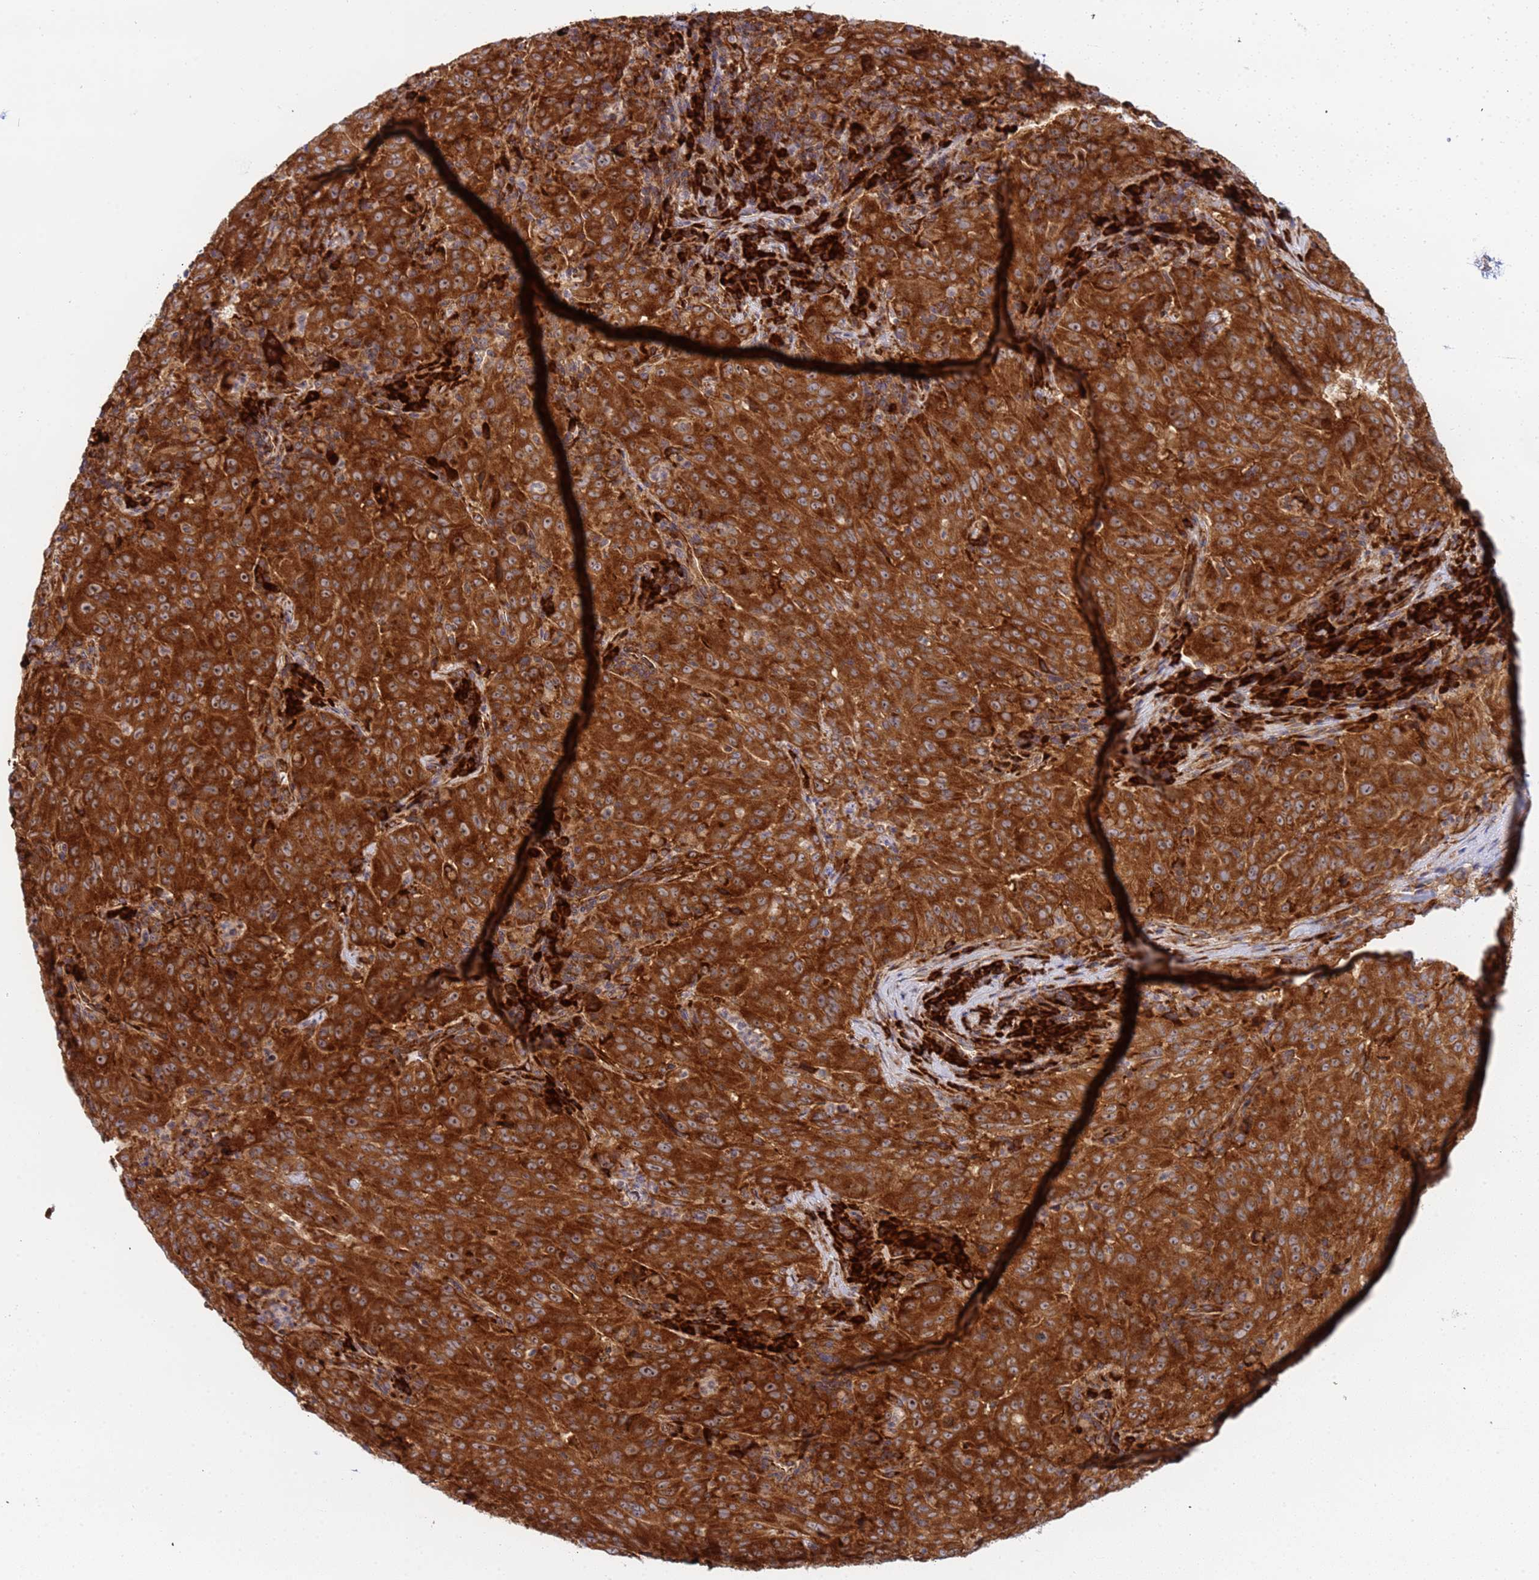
{"staining": {"intensity": "strong", "quantity": ">75%", "location": "cytoplasmic/membranous,nuclear"}, "tissue": "pancreatic cancer", "cell_type": "Tumor cells", "image_type": "cancer", "snomed": [{"axis": "morphology", "description": "Adenocarcinoma, NOS"}, {"axis": "topography", "description": "Pancreas"}], "caption": "Human pancreatic adenocarcinoma stained with a brown dye demonstrates strong cytoplasmic/membranous and nuclear positive positivity in approximately >75% of tumor cells.", "gene": "RPL36", "patient": {"sex": "male", "age": 63}}